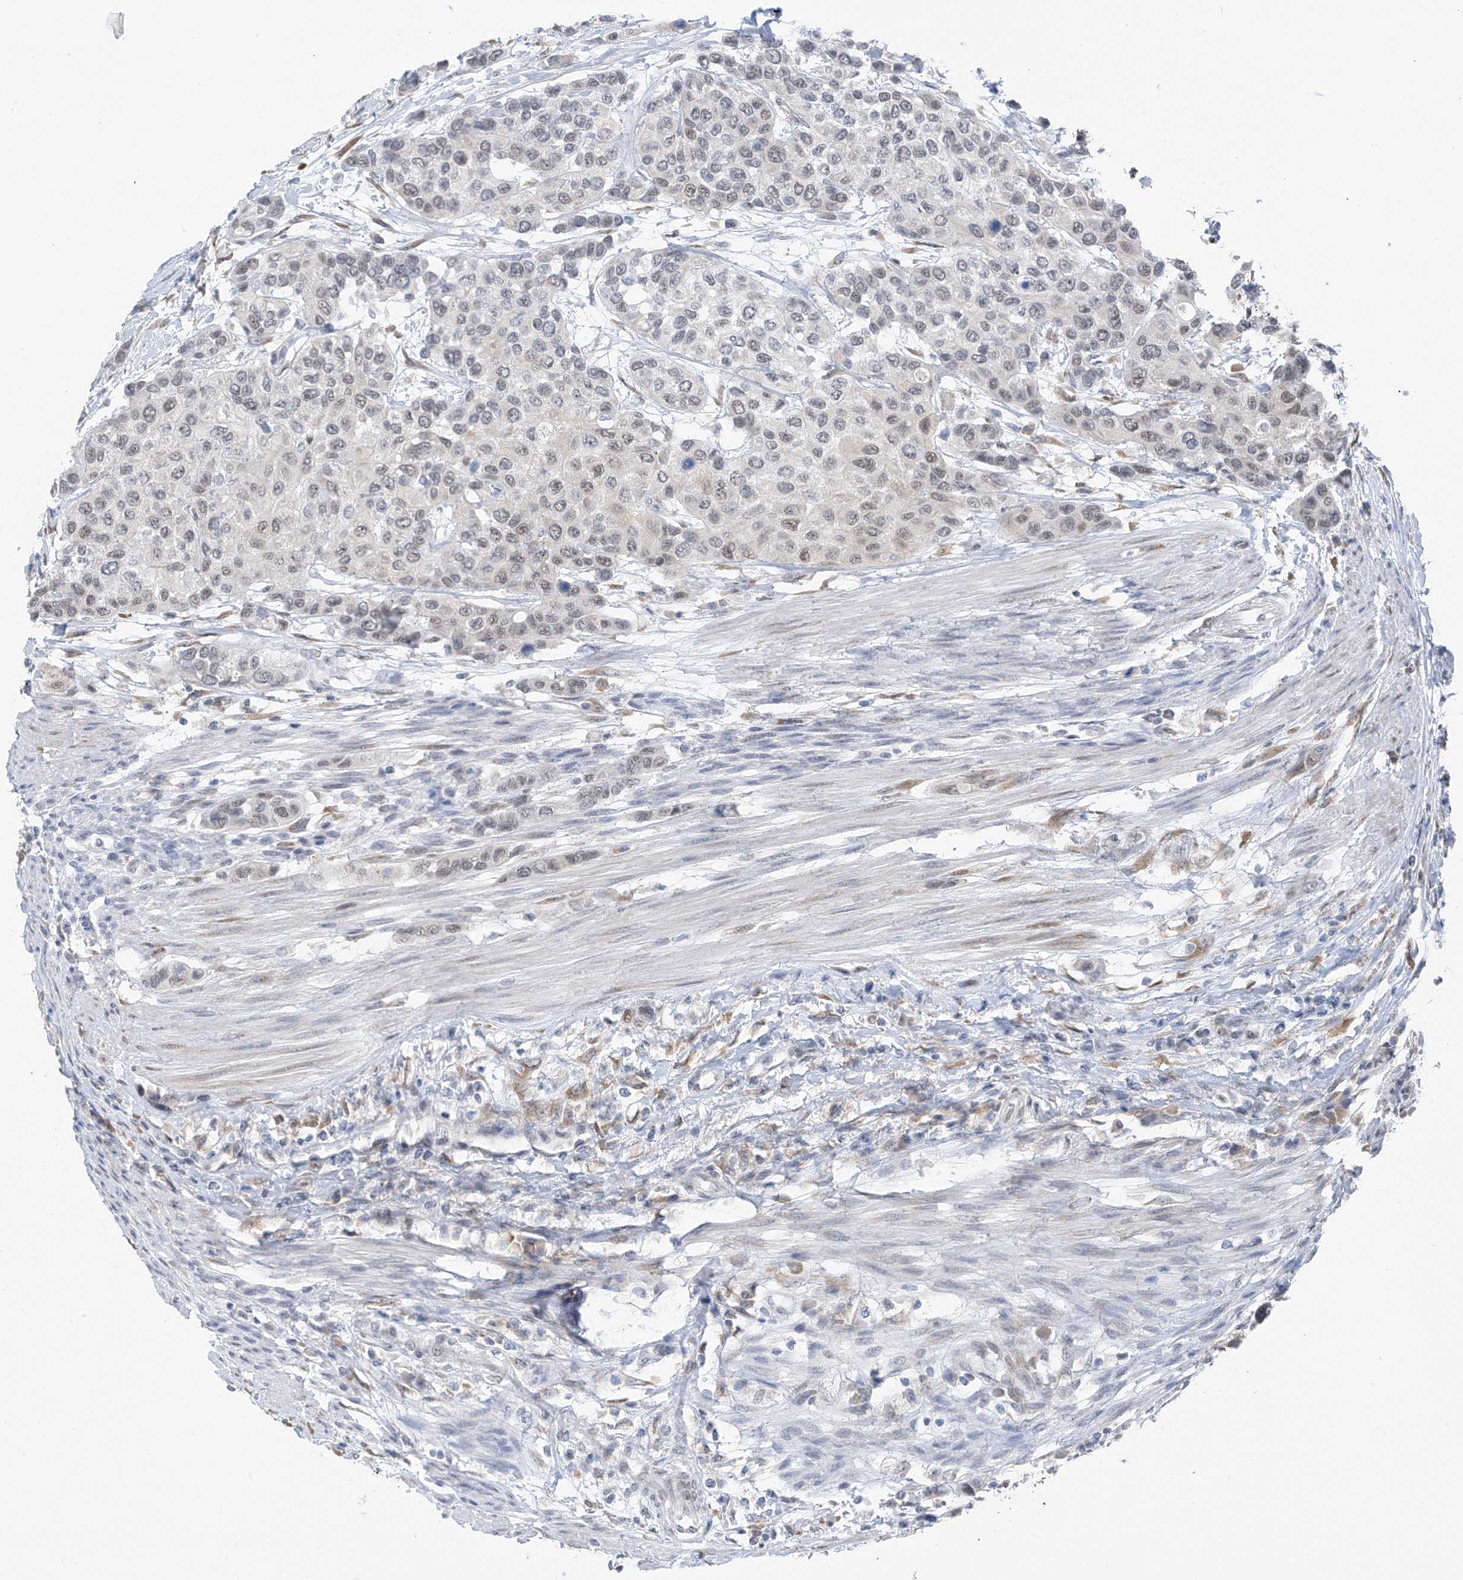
{"staining": {"intensity": "weak", "quantity": "25%-75%", "location": "nuclear"}, "tissue": "urothelial cancer", "cell_type": "Tumor cells", "image_type": "cancer", "snomed": [{"axis": "morphology", "description": "Normal tissue, NOS"}, {"axis": "morphology", "description": "Urothelial carcinoma, High grade"}, {"axis": "topography", "description": "Vascular tissue"}, {"axis": "topography", "description": "Urinary bladder"}], "caption": "Tumor cells display low levels of weak nuclear staining in approximately 25%-75% of cells in human urothelial cancer. (DAB (3,3'-diaminobenzidine) IHC, brown staining for protein, blue staining for nuclei).", "gene": "CYP4V2", "patient": {"sex": "female", "age": 56}}